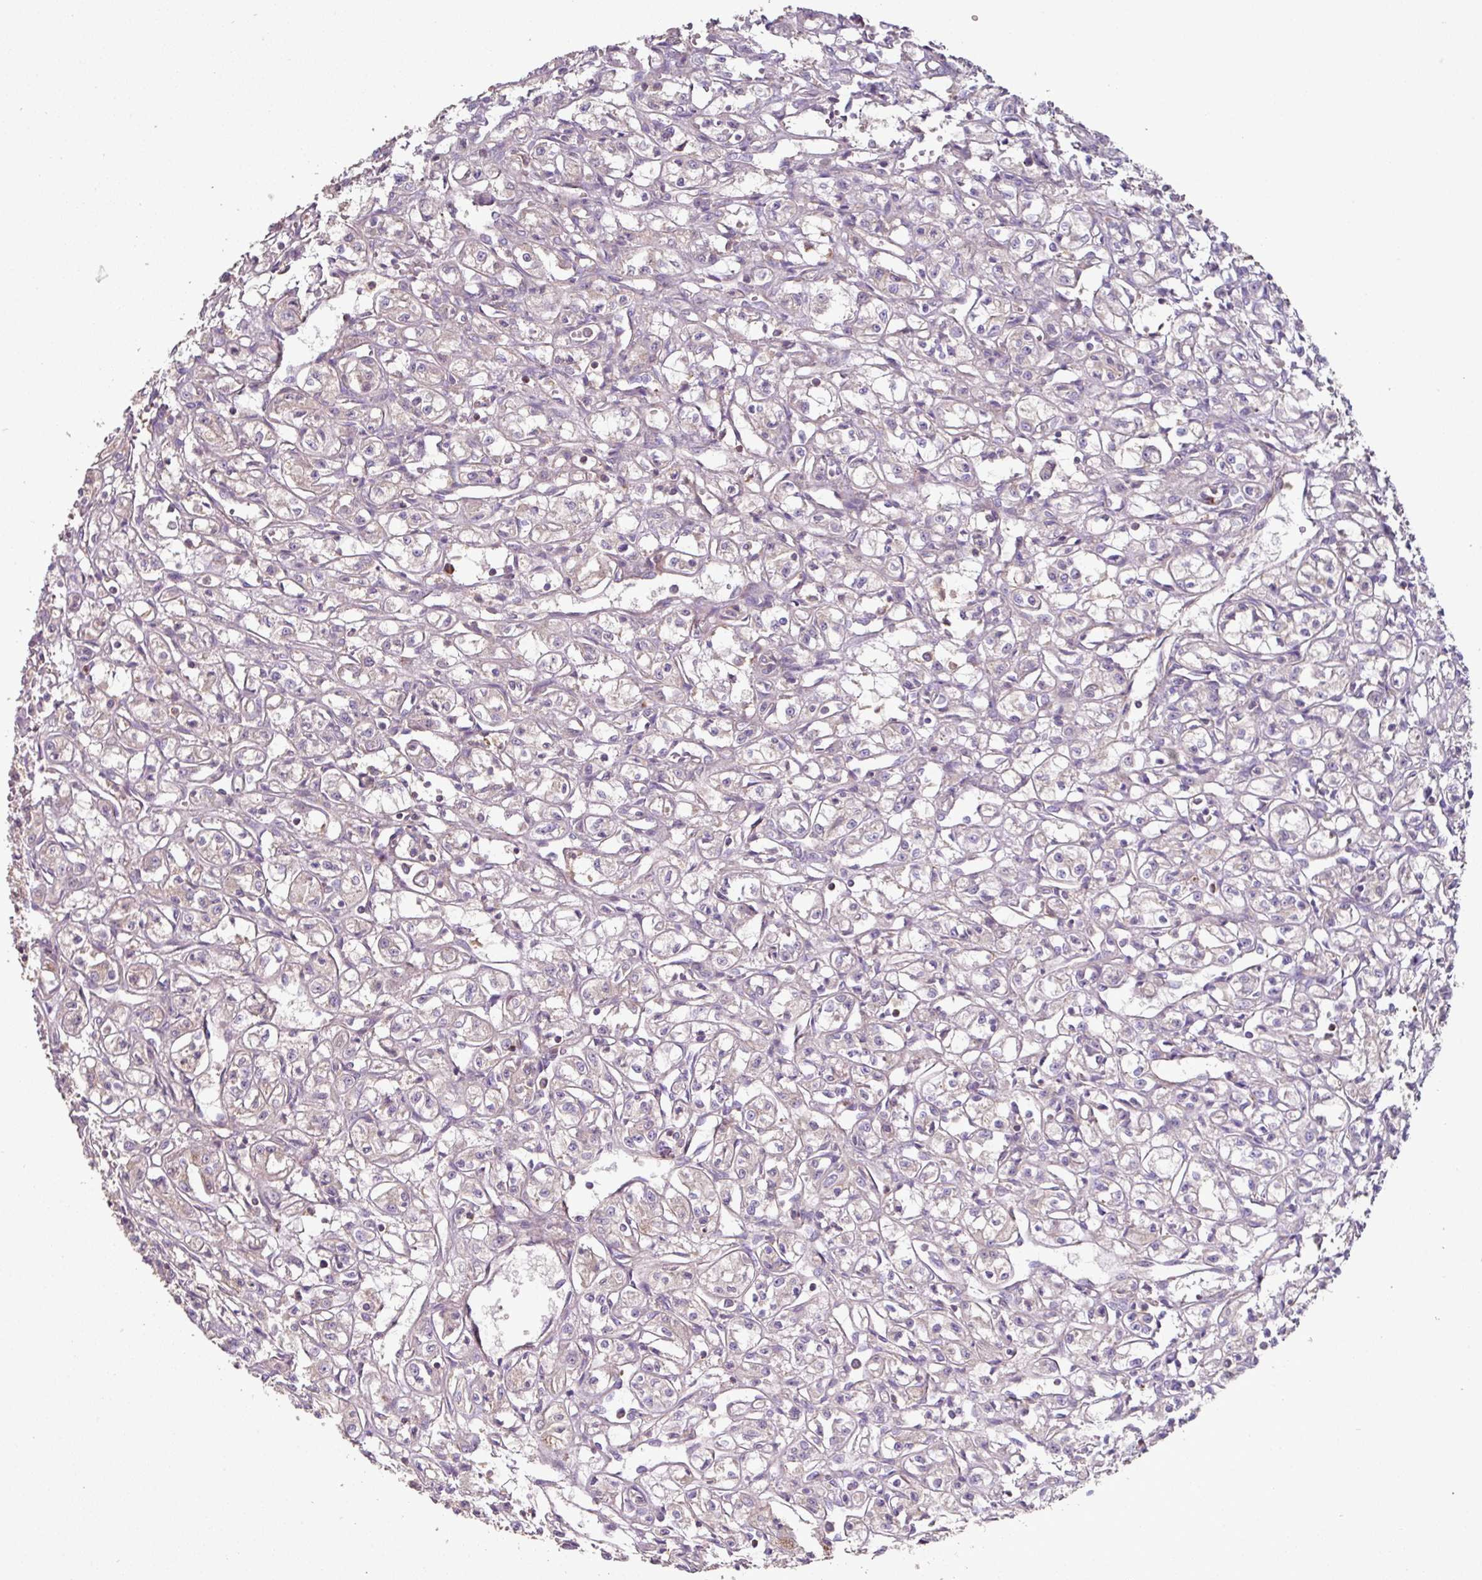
{"staining": {"intensity": "negative", "quantity": "none", "location": "none"}, "tissue": "renal cancer", "cell_type": "Tumor cells", "image_type": "cancer", "snomed": [{"axis": "morphology", "description": "Adenocarcinoma, NOS"}, {"axis": "topography", "description": "Kidney"}], "caption": "Renal adenocarcinoma was stained to show a protein in brown. There is no significant positivity in tumor cells.", "gene": "RIC1", "patient": {"sex": "male", "age": 56}}